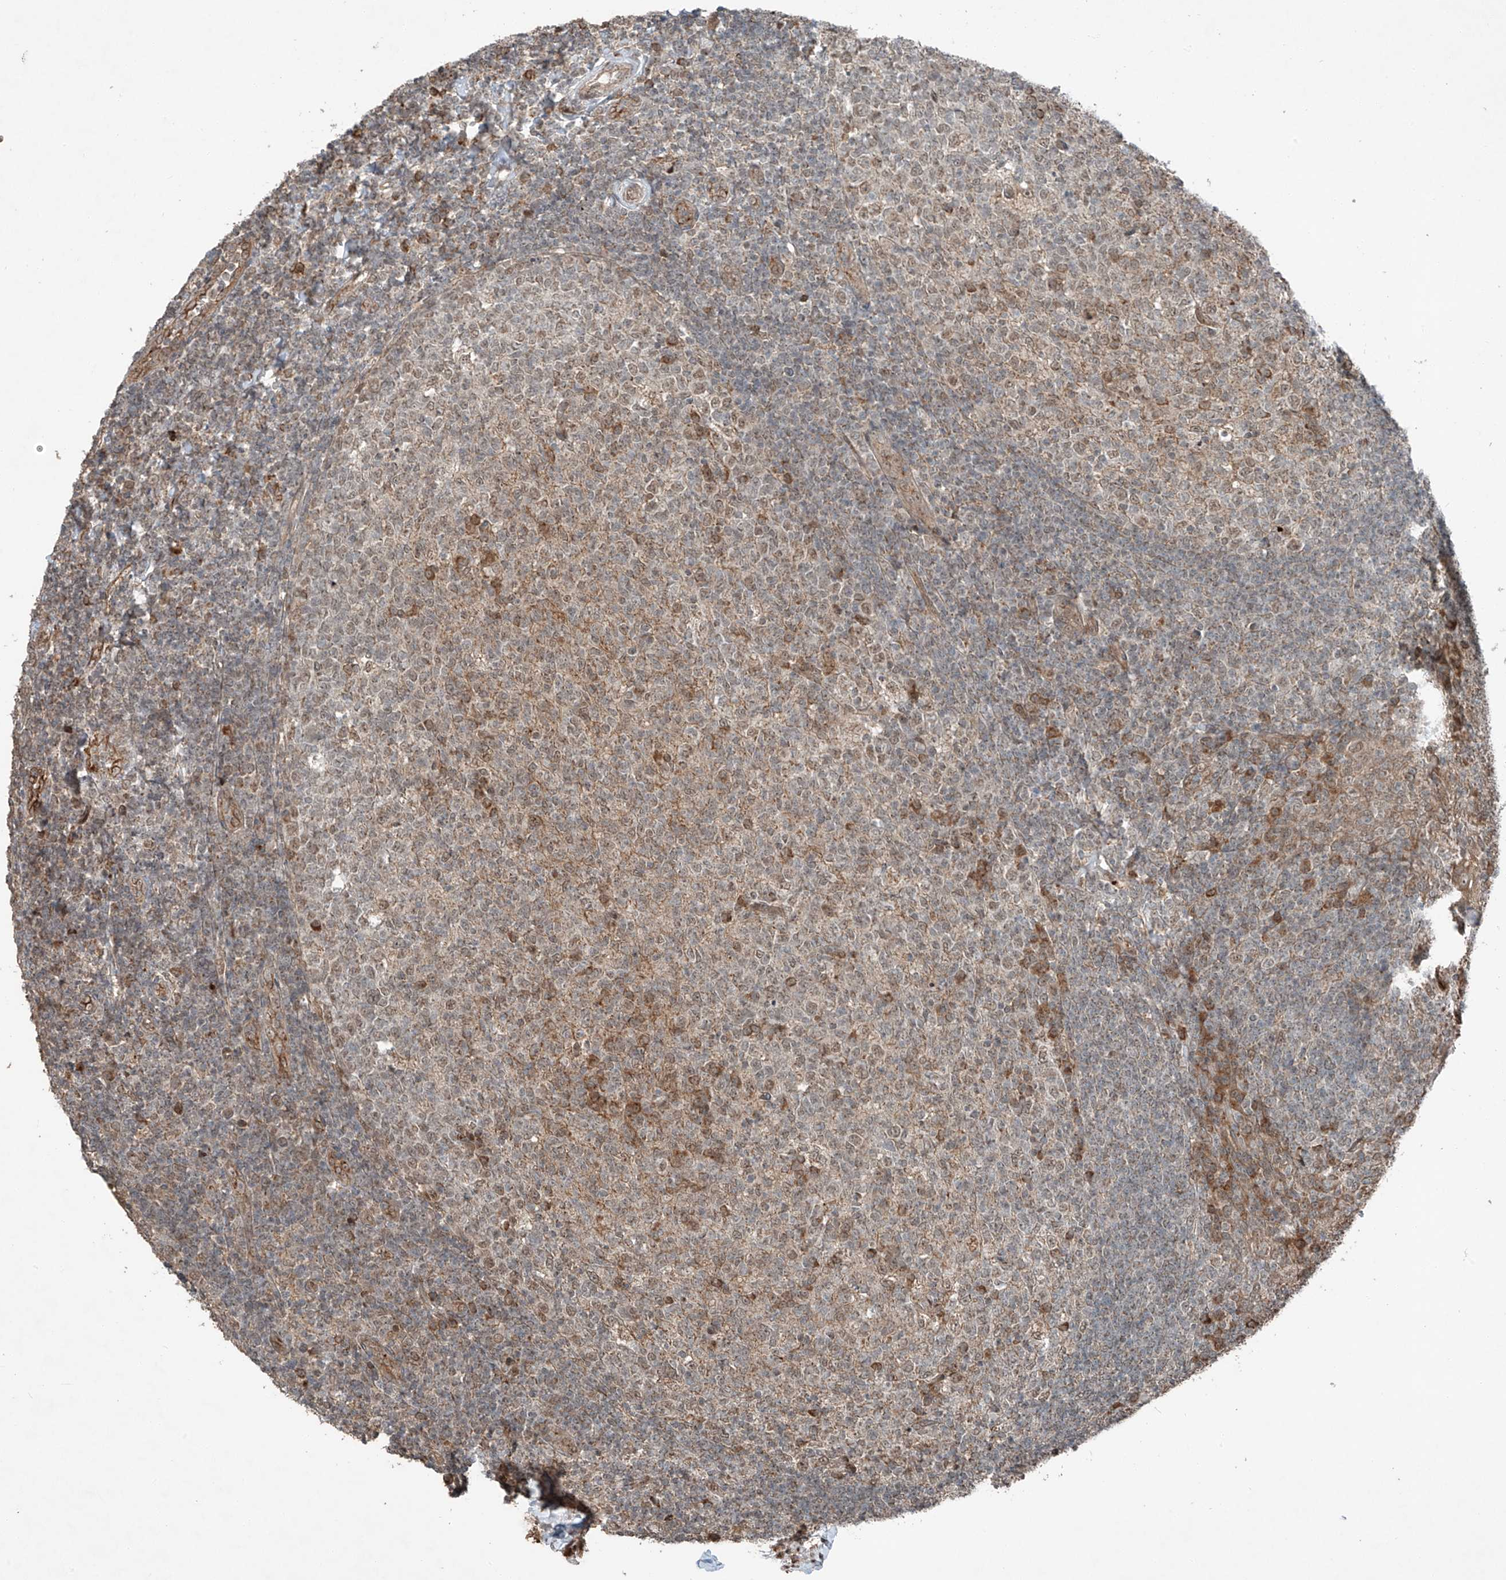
{"staining": {"intensity": "moderate", "quantity": "<25%", "location": "cytoplasmic/membranous"}, "tissue": "tonsil", "cell_type": "Germinal center cells", "image_type": "normal", "snomed": [{"axis": "morphology", "description": "Normal tissue, NOS"}, {"axis": "topography", "description": "Tonsil"}], "caption": "Immunohistochemical staining of unremarkable tonsil displays moderate cytoplasmic/membranous protein positivity in about <25% of germinal center cells.", "gene": "ZNF620", "patient": {"sex": "female", "age": 19}}